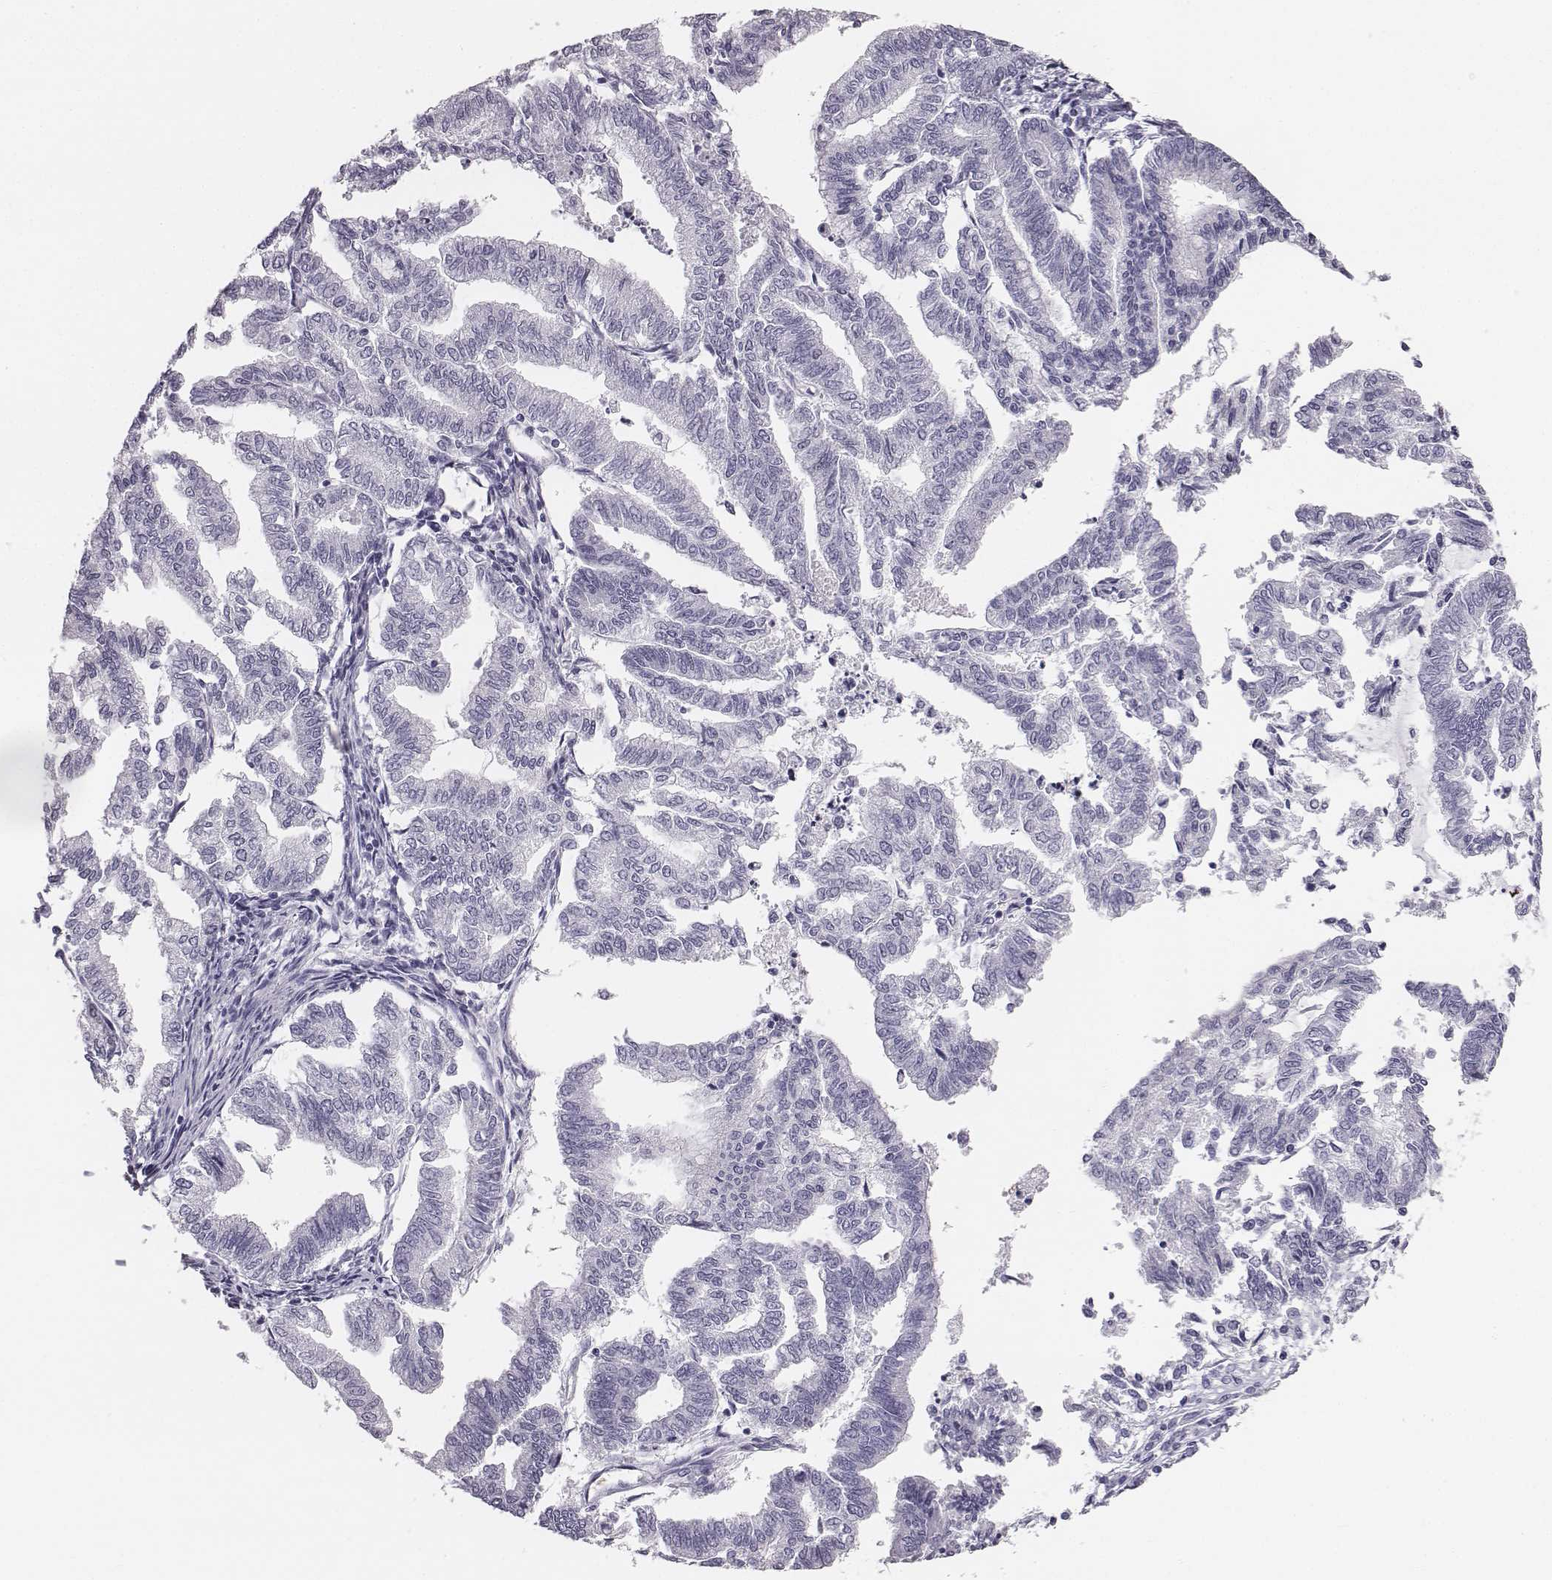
{"staining": {"intensity": "negative", "quantity": "none", "location": "none"}, "tissue": "endometrial cancer", "cell_type": "Tumor cells", "image_type": "cancer", "snomed": [{"axis": "morphology", "description": "Adenocarcinoma, NOS"}, {"axis": "topography", "description": "Endometrium"}], "caption": "An image of endometrial adenocarcinoma stained for a protein demonstrates no brown staining in tumor cells. The staining is performed using DAB brown chromogen with nuclei counter-stained in using hematoxylin.", "gene": "HBZ", "patient": {"sex": "female", "age": 79}}